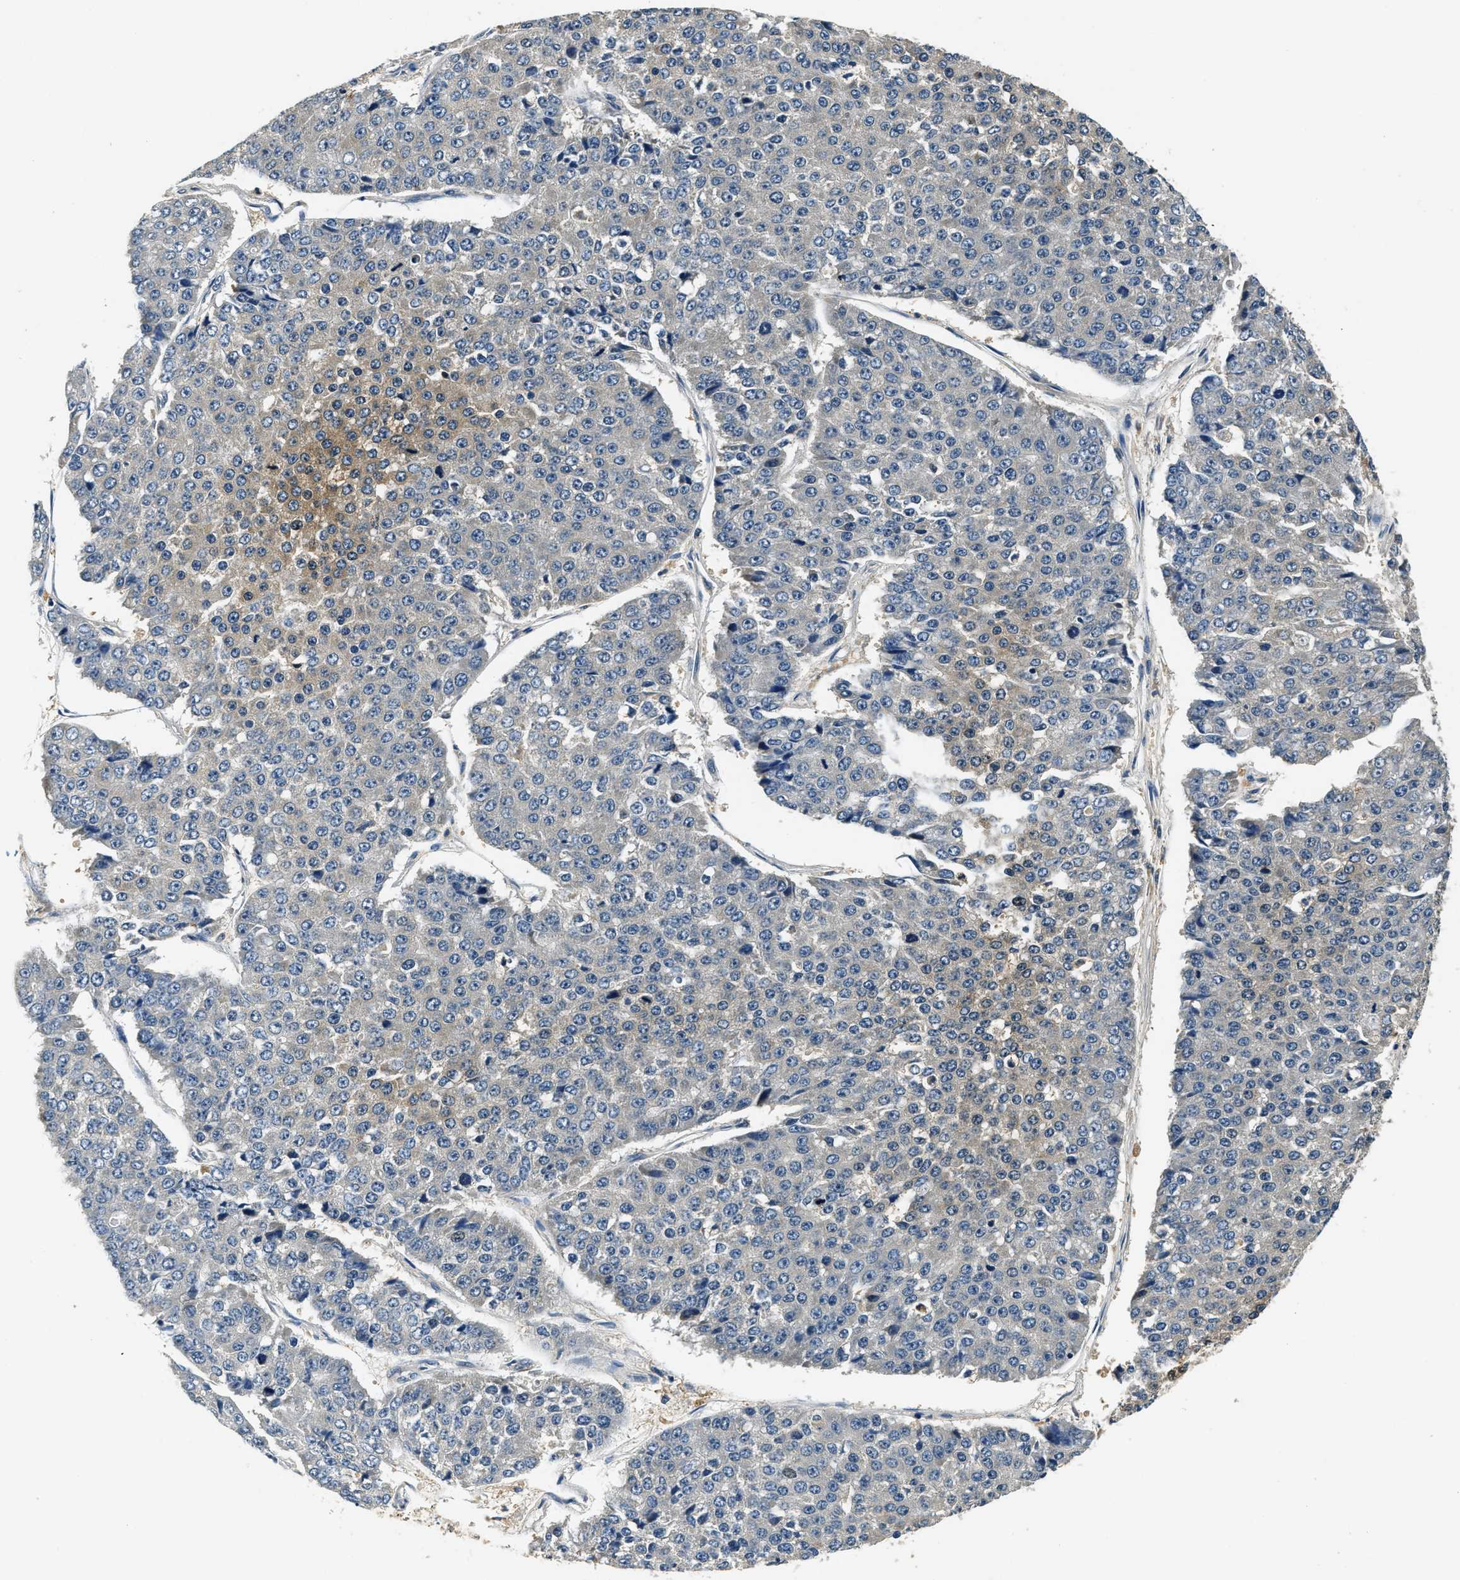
{"staining": {"intensity": "moderate", "quantity": "<25%", "location": "cytoplasmic/membranous"}, "tissue": "pancreatic cancer", "cell_type": "Tumor cells", "image_type": "cancer", "snomed": [{"axis": "morphology", "description": "Adenocarcinoma, NOS"}, {"axis": "topography", "description": "Pancreas"}], "caption": "Brown immunohistochemical staining in human pancreatic cancer (adenocarcinoma) displays moderate cytoplasmic/membranous positivity in approximately <25% of tumor cells.", "gene": "RESF1", "patient": {"sex": "male", "age": 50}}